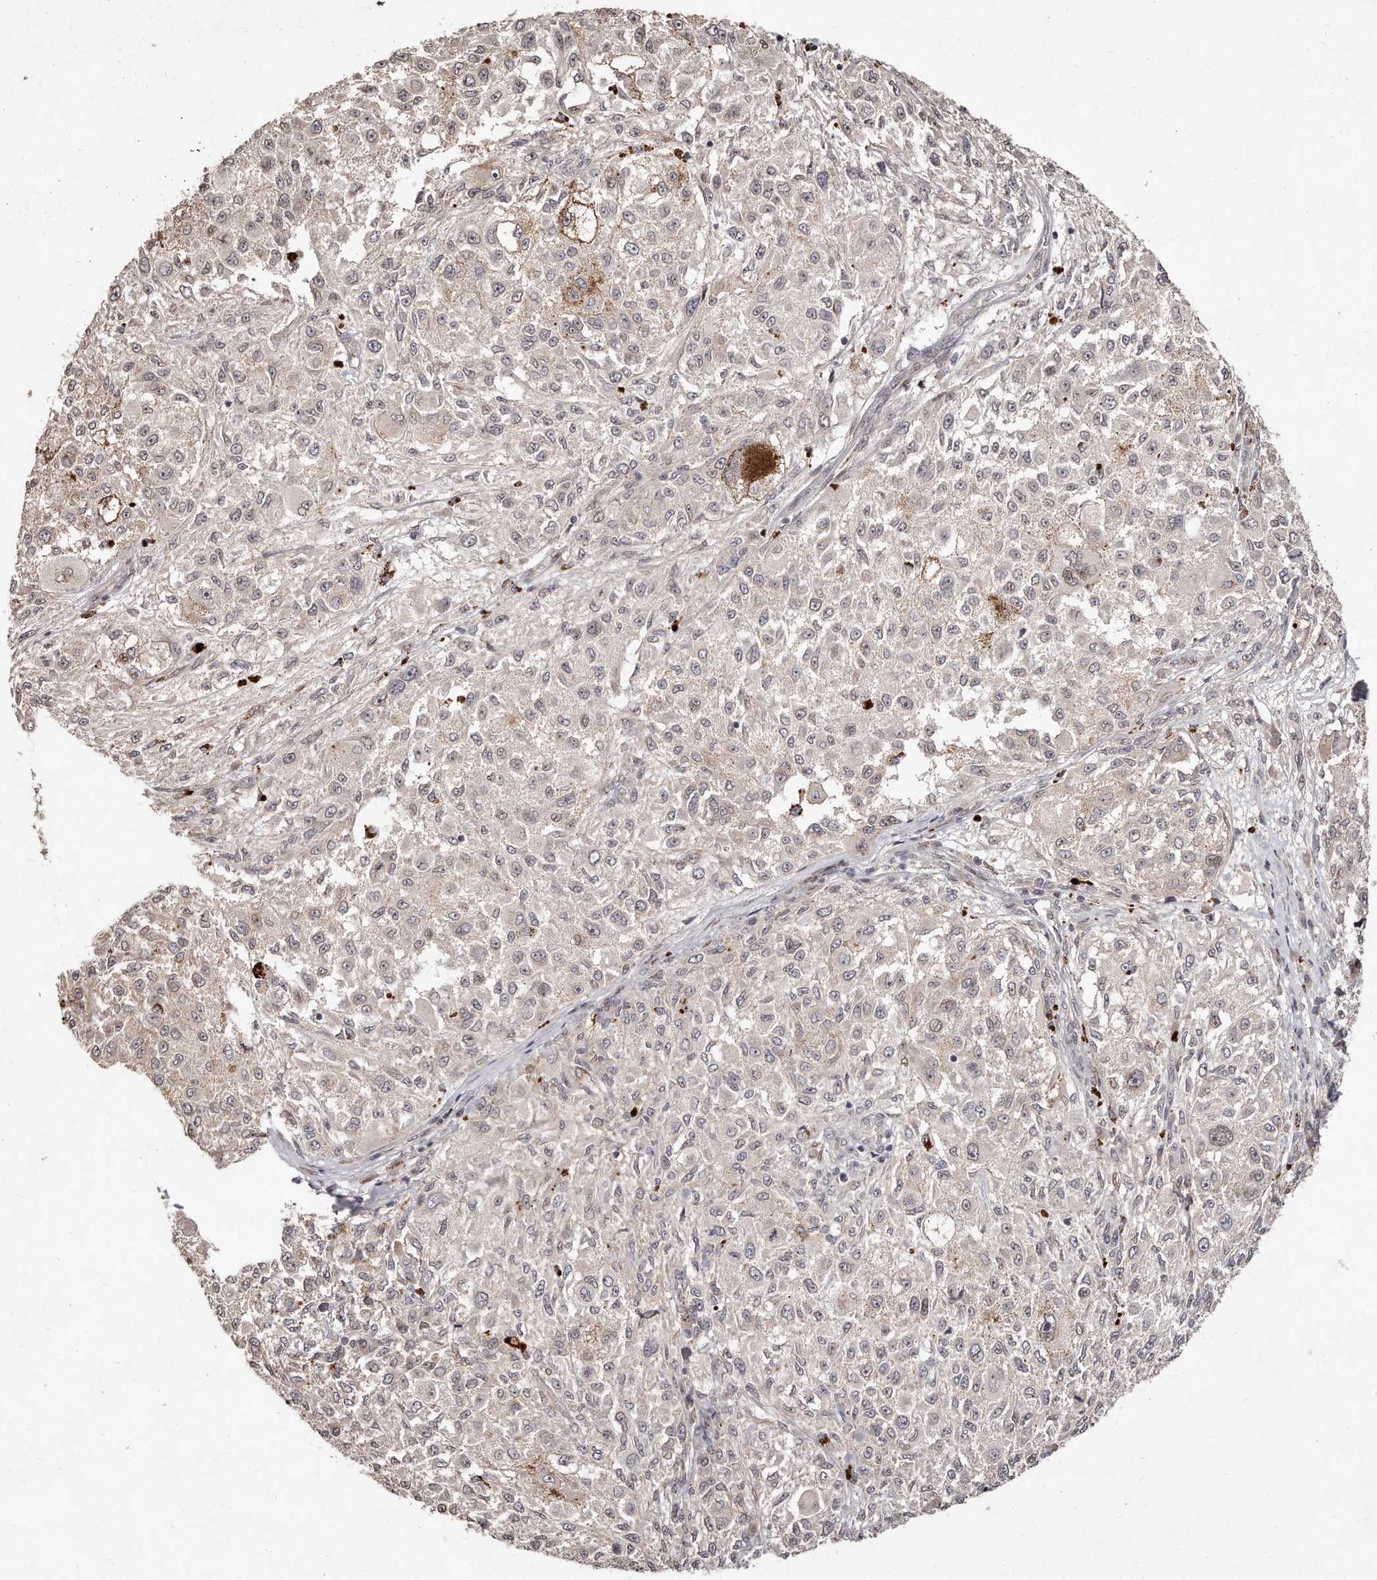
{"staining": {"intensity": "negative", "quantity": "none", "location": "none"}, "tissue": "melanoma", "cell_type": "Tumor cells", "image_type": "cancer", "snomed": [{"axis": "morphology", "description": "Necrosis, NOS"}, {"axis": "morphology", "description": "Malignant melanoma, NOS"}, {"axis": "topography", "description": "Skin"}], "caption": "Immunohistochemical staining of human melanoma shows no significant expression in tumor cells. (DAB (3,3'-diaminobenzidine) immunohistochemistry, high magnification).", "gene": "HASPIN", "patient": {"sex": "female", "age": 87}}